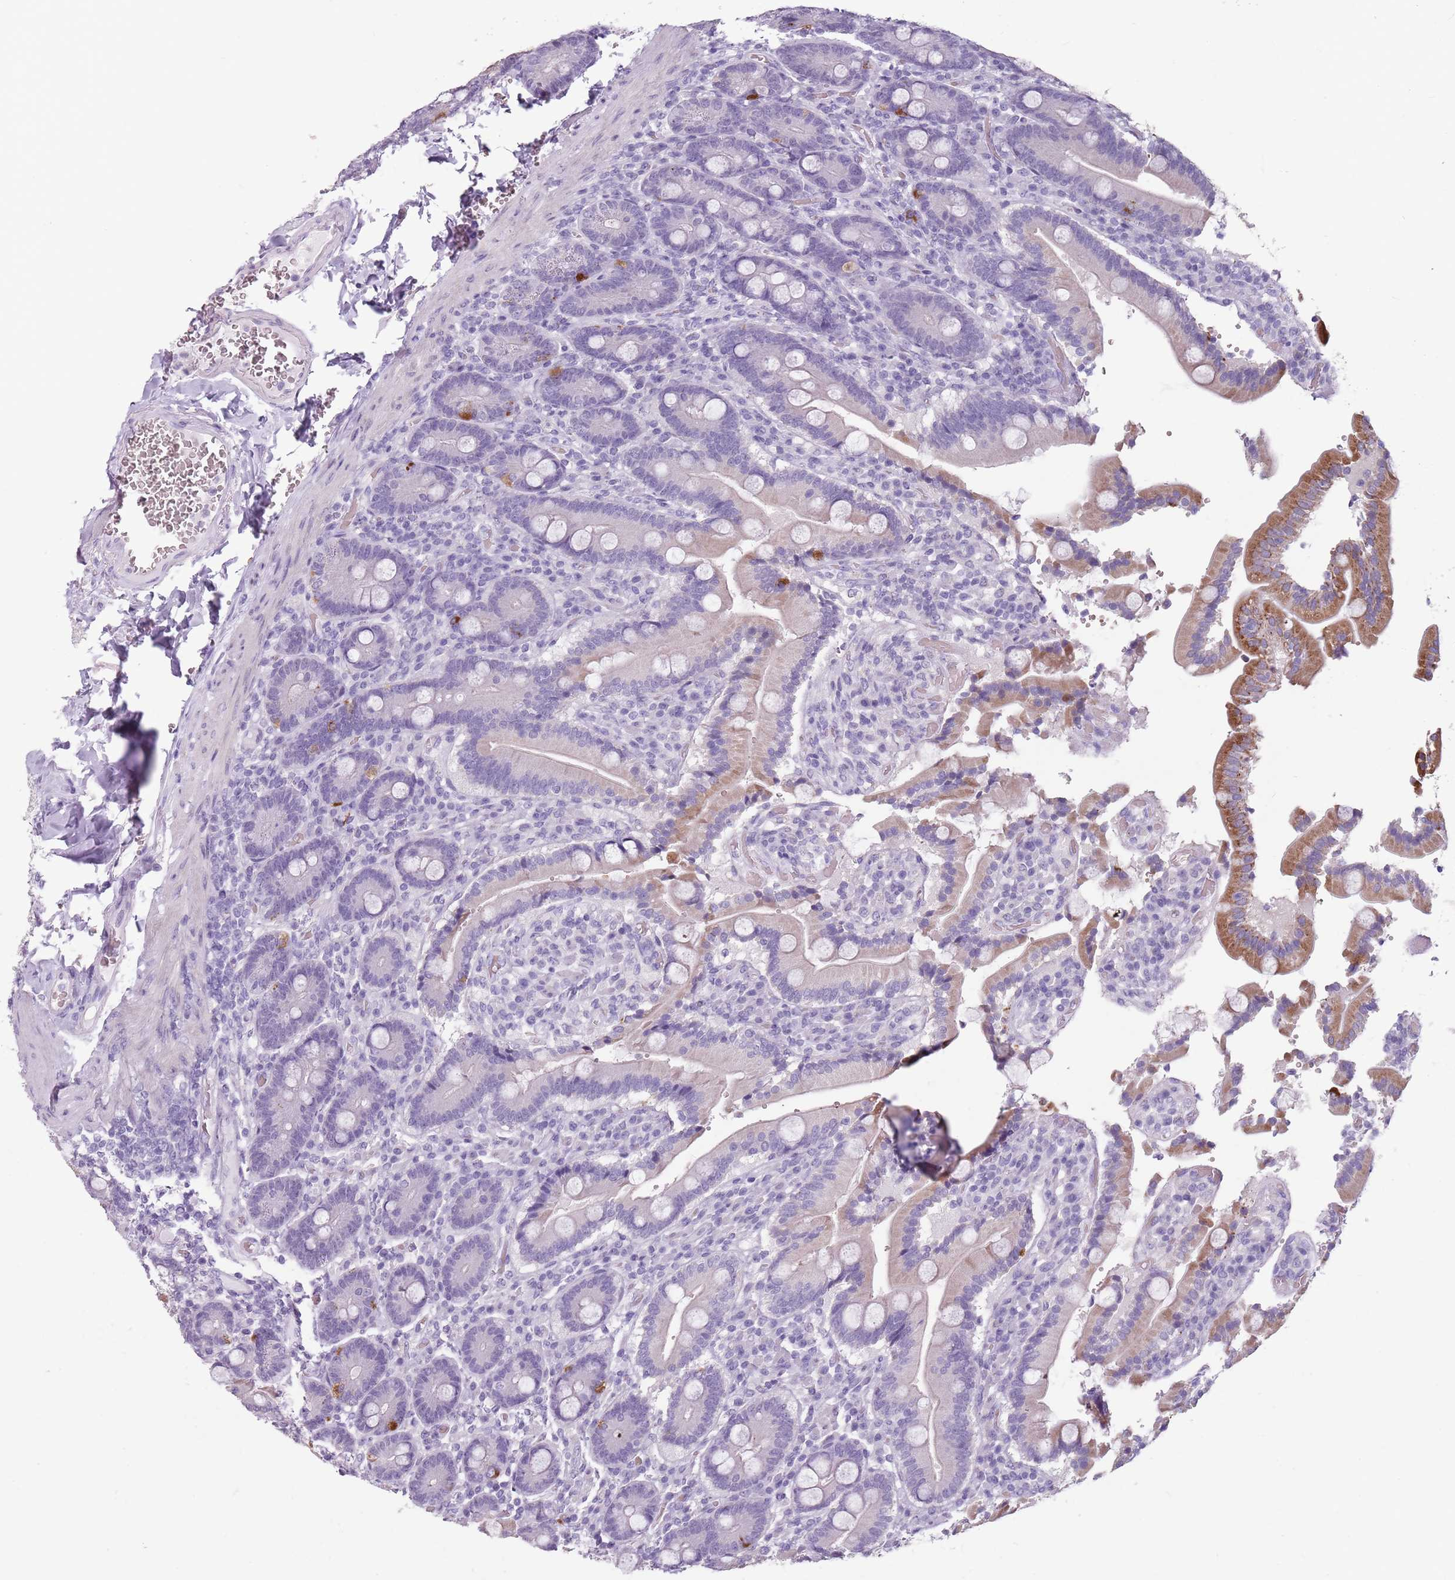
{"staining": {"intensity": "moderate", "quantity": "<25%", "location": "cytoplasmic/membranous"}, "tissue": "duodenum", "cell_type": "Glandular cells", "image_type": "normal", "snomed": [{"axis": "morphology", "description": "Normal tissue, NOS"}, {"axis": "topography", "description": "Duodenum"}], "caption": "Brown immunohistochemical staining in unremarkable human duodenum reveals moderate cytoplasmic/membranous expression in about <25% of glandular cells. (IHC, brightfield microscopy, high magnification).", "gene": "SPESP1", "patient": {"sex": "female", "age": 62}}